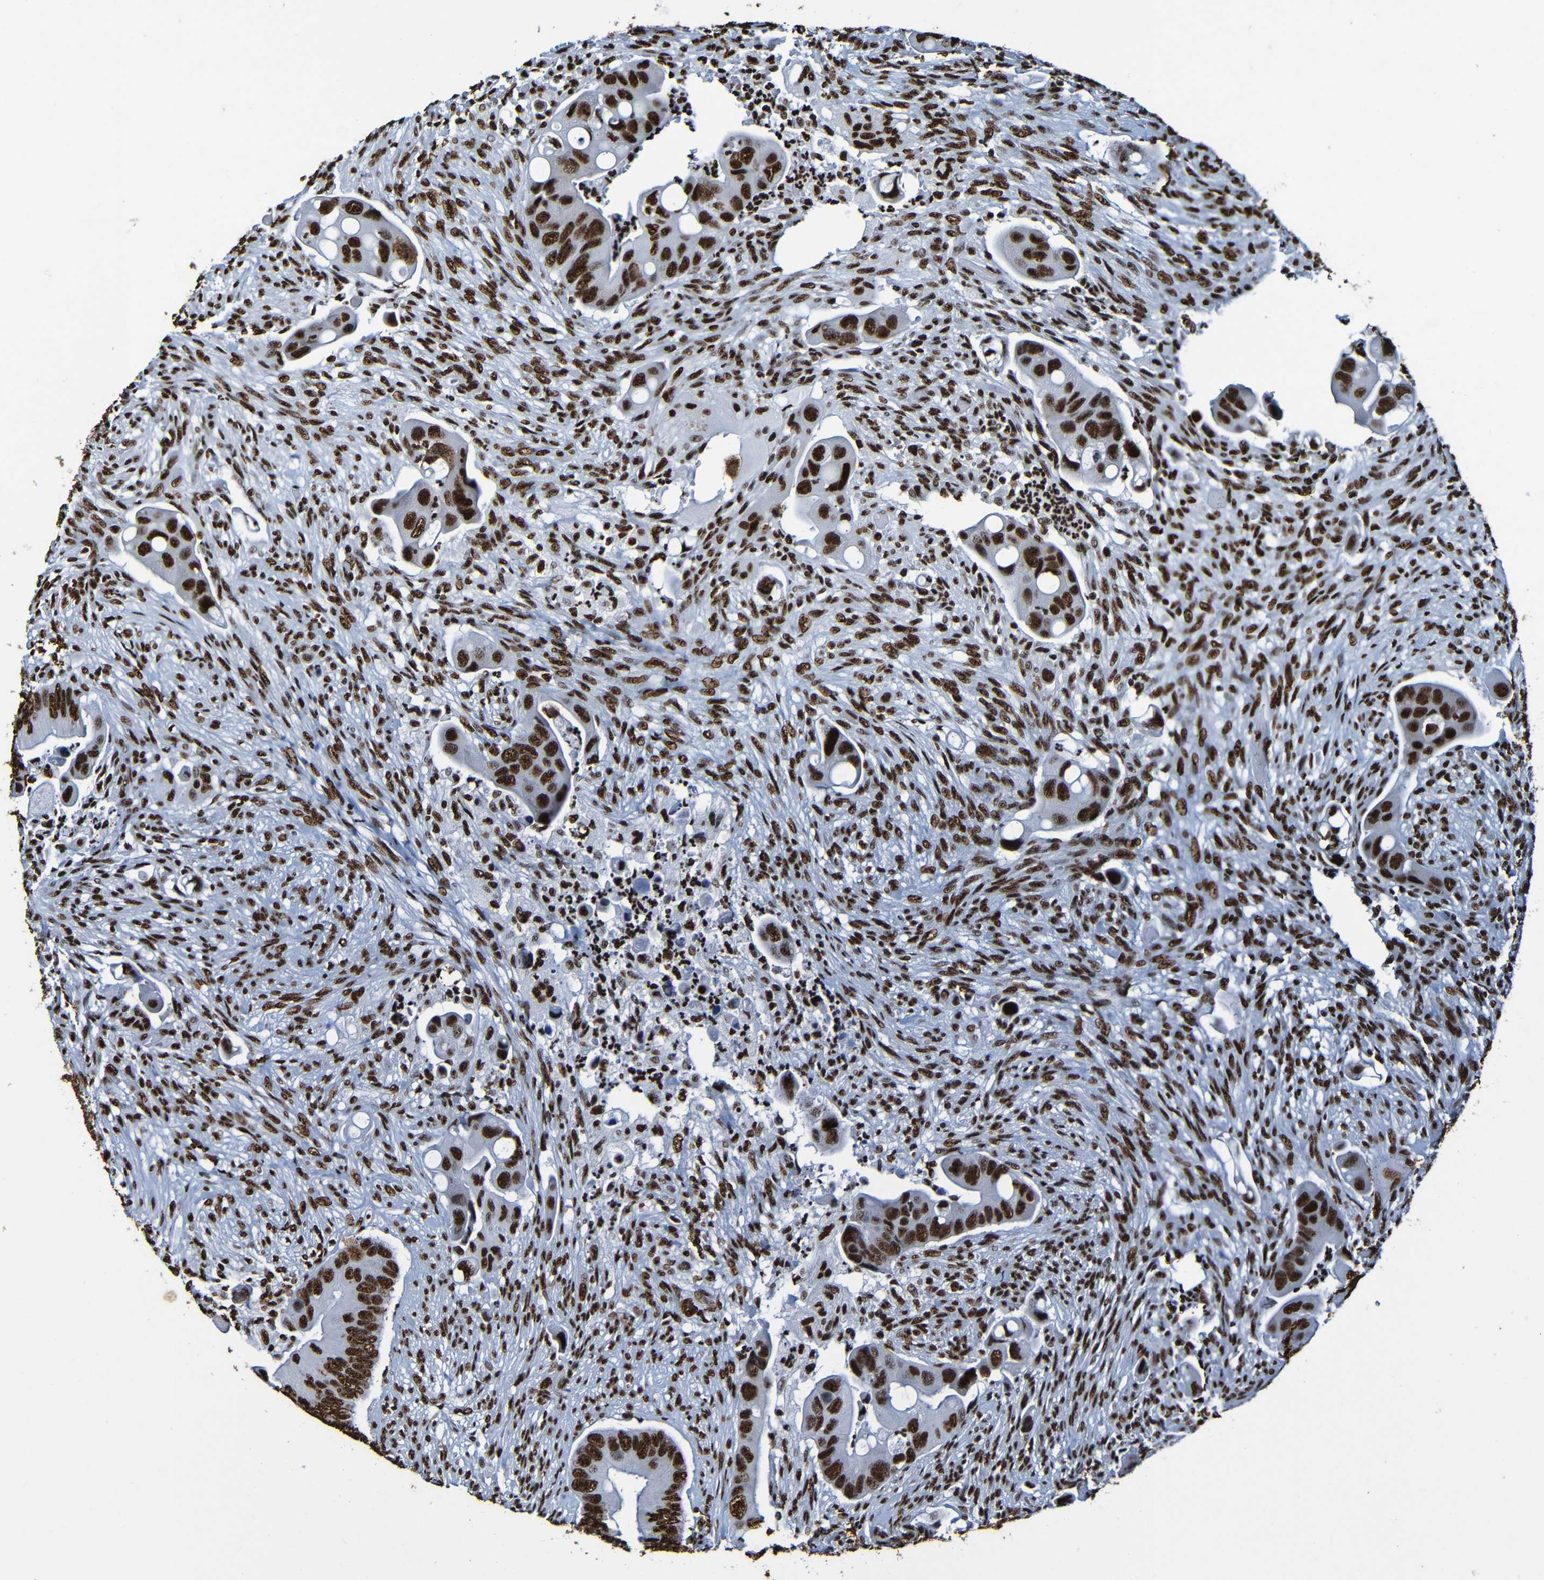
{"staining": {"intensity": "strong", "quantity": ">75%", "location": "nuclear"}, "tissue": "colorectal cancer", "cell_type": "Tumor cells", "image_type": "cancer", "snomed": [{"axis": "morphology", "description": "Adenocarcinoma, NOS"}, {"axis": "topography", "description": "Rectum"}], "caption": "Immunohistochemistry micrograph of neoplastic tissue: adenocarcinoma (colorectal) stained using IHC reveals high levels of strong protein expression localized specifically in the nuclear of tumor cells, appearing as a nuclear brown color.", "gene": "SRSF3", "patient": {"sex": "female", "age": 57}}